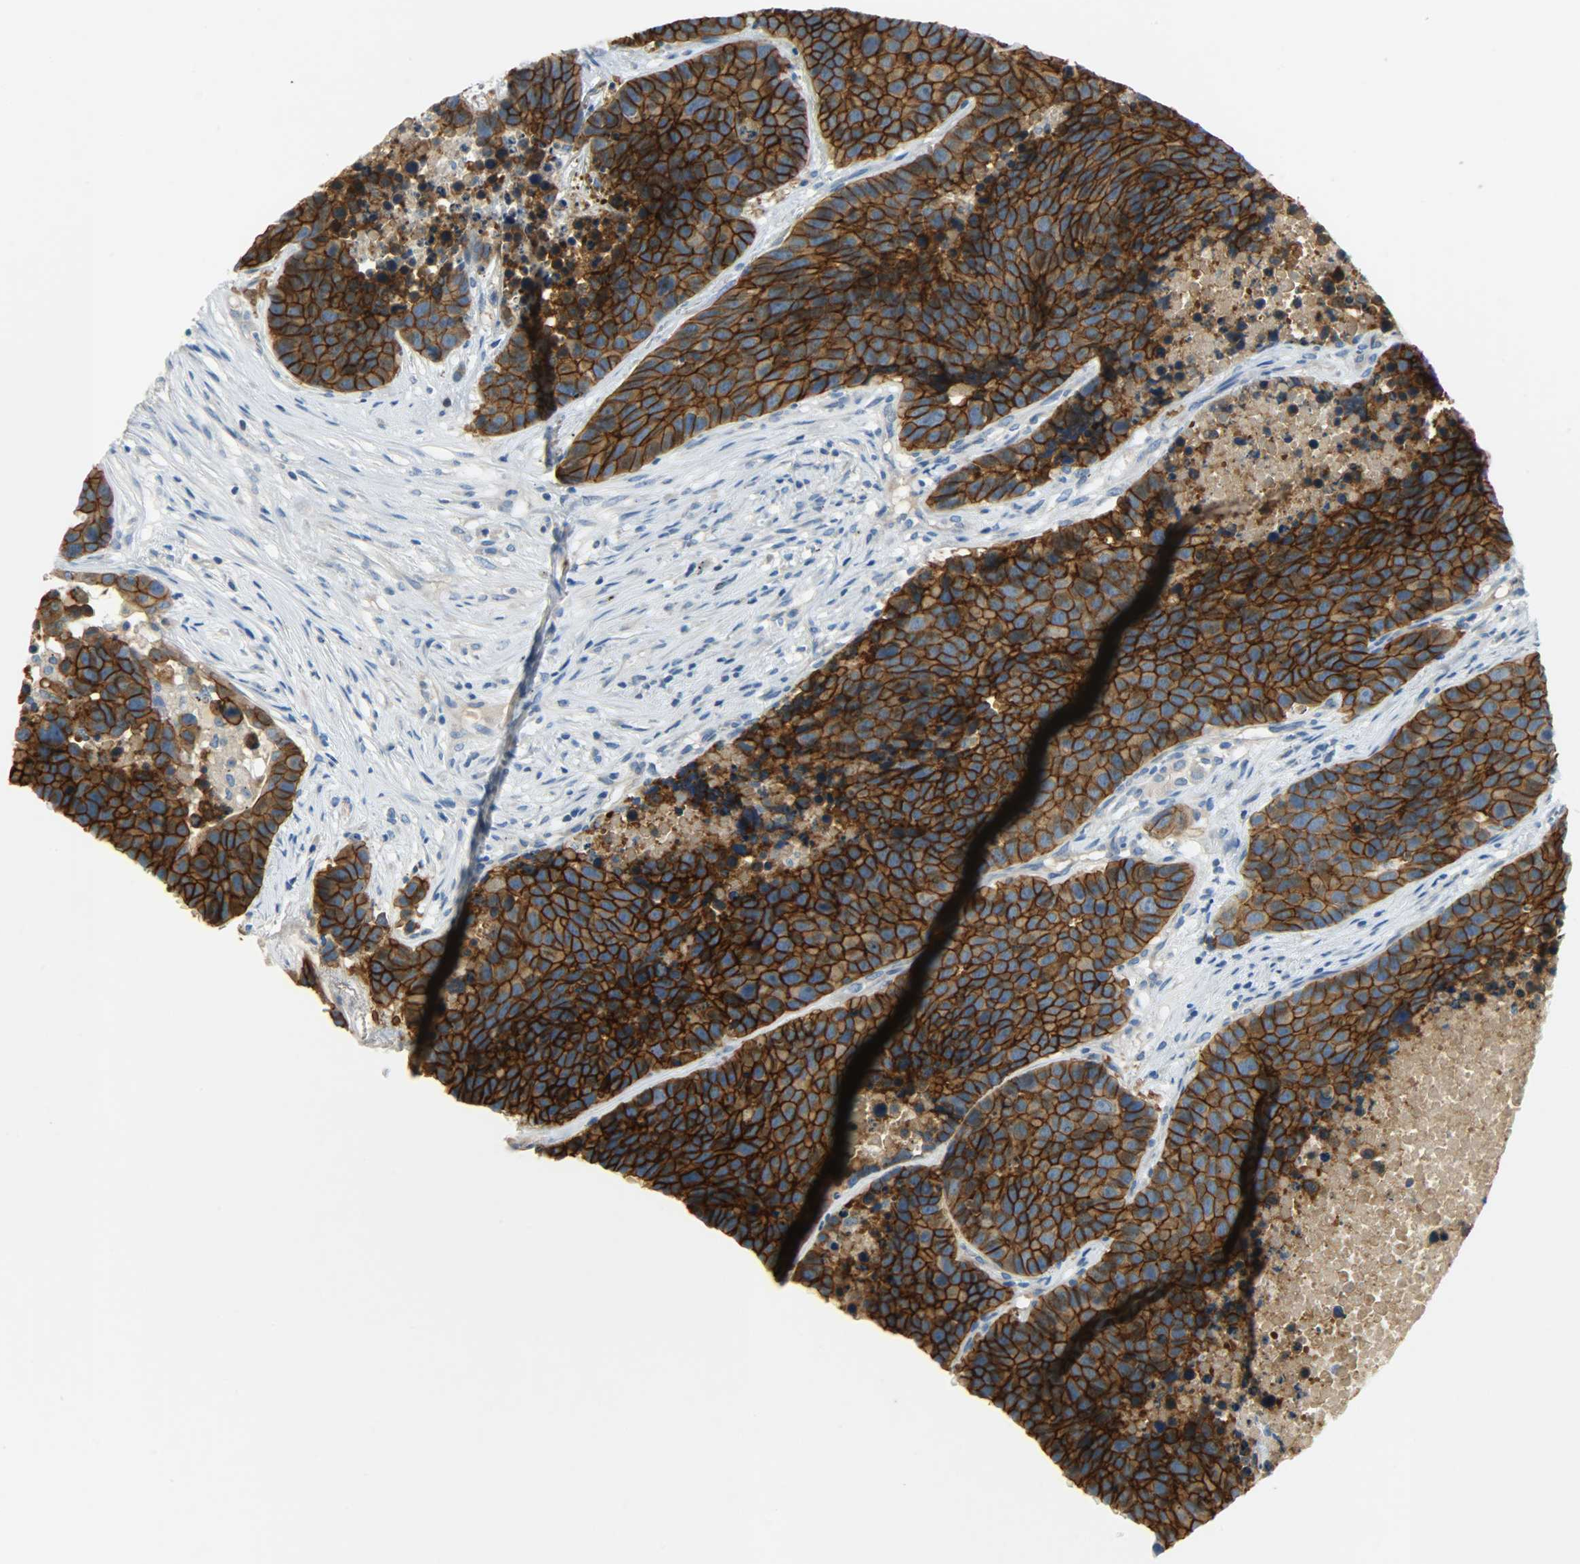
{"staining": {"intensity": "strong", "quantity": ">75%", "location": "cytoplasmic/membranous"}, "tissue": "carcinoid", "cell_type": "Tumor cells", "image_type": "cancer", "snomed": [{"axis": "morphology", "description": "Carcinoid, malignant, NOS"}, {"axis": "topography", "description": "Lung"}], "caption": "Tumor cells show high levels of strong cytoplasmic/membranous positivity in approximately >75% of cells in malignant carcinoid.", "gene": "DSG2", "patient": {"sex": "male", "age": 60}}